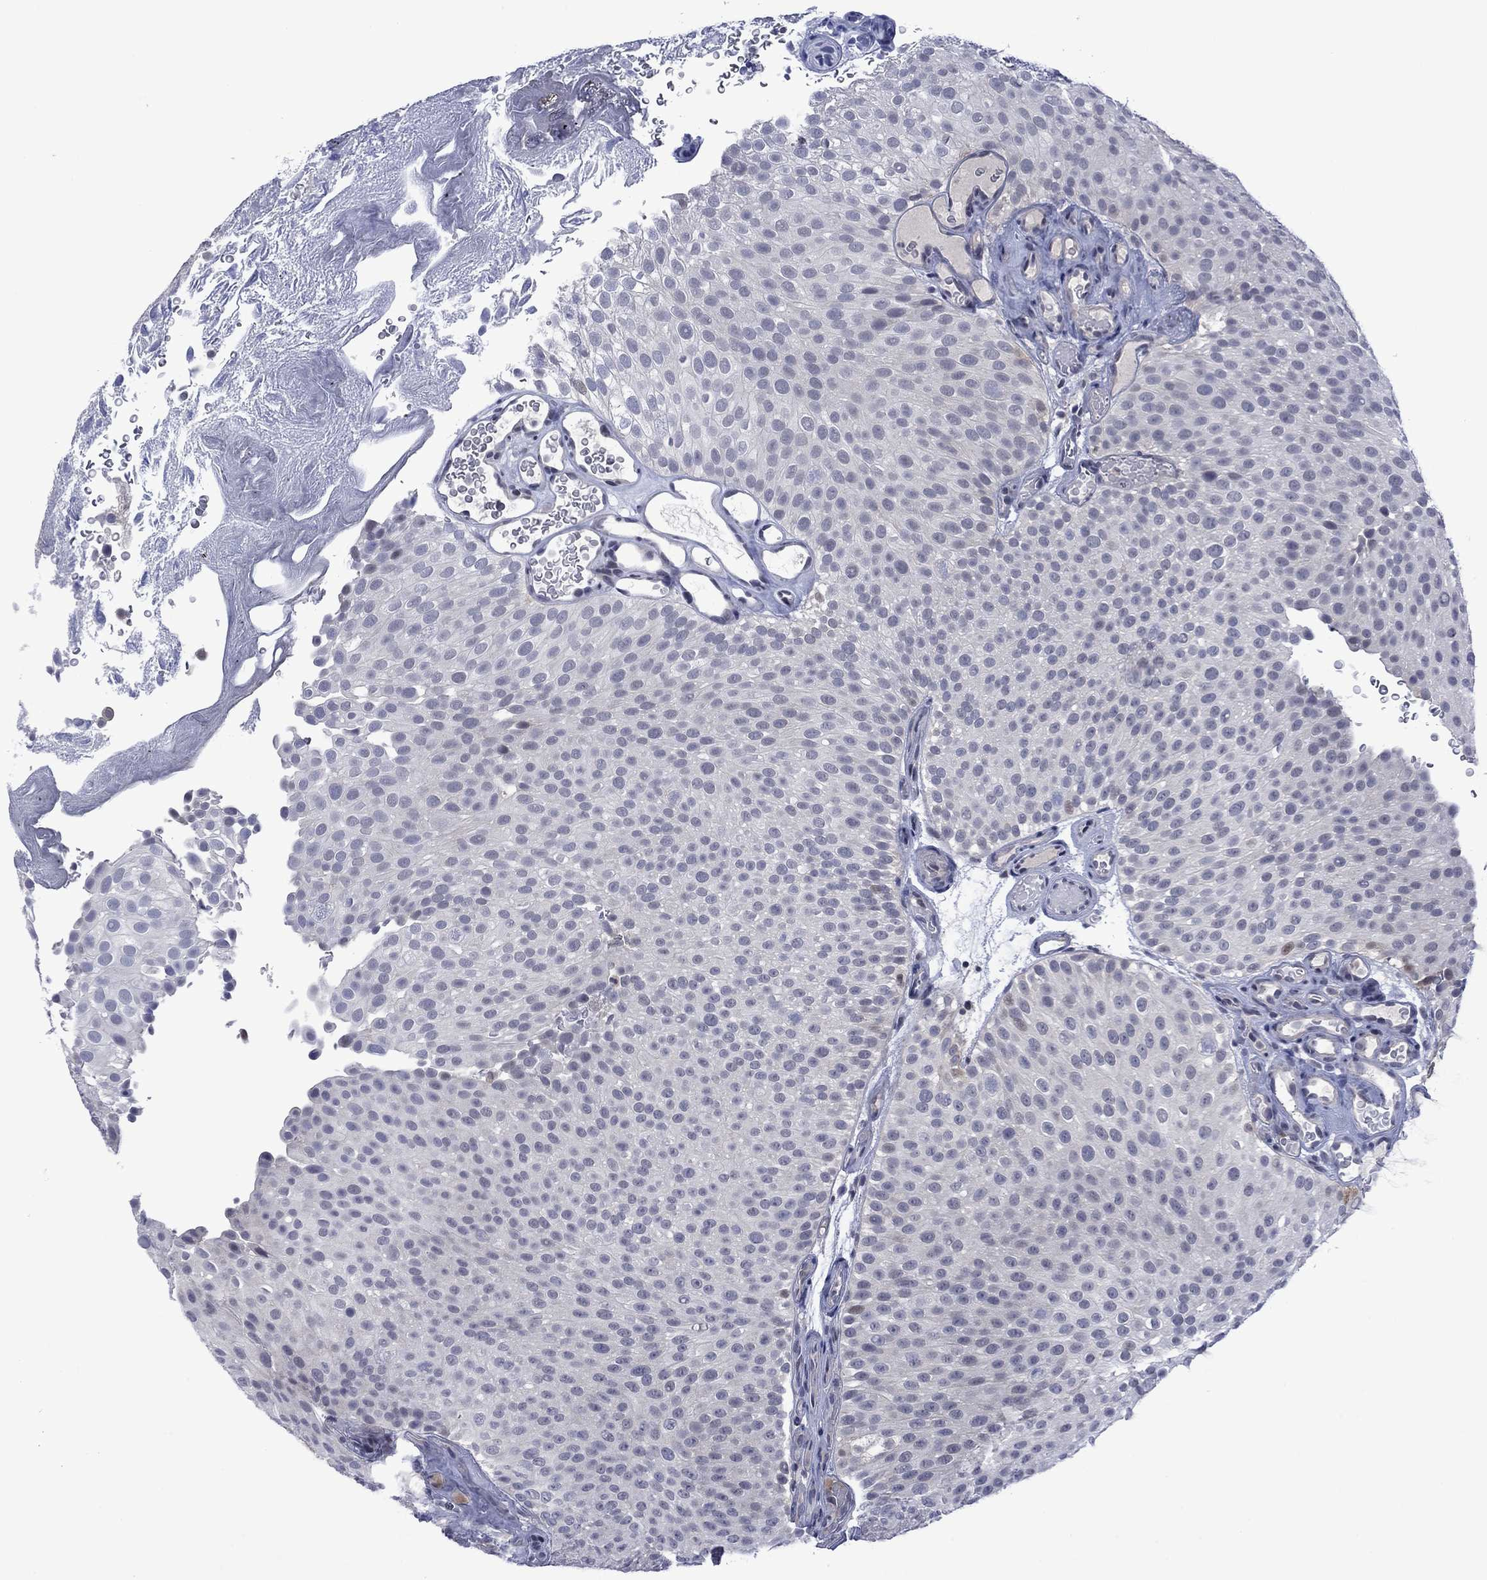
{"staining": {"intensity": "negative", "quantity": "none", "location": "none"}, "tissue": "urothelial cancer", "cell_type": "Tumor cells", "image_type": "cancer", "snomed": [{"axis": "morphology", "description": "Urothelial carcinoma, Low grade"}, {"axis": "topography", "description": "Urinary bladder"}], "caption": "Urothelial carcinoma (low-grade) stained for a protein using IHC reveals no positivity tumor cells.", "gene": "AGL", "patient": {"sex": "male", "age": 78}}